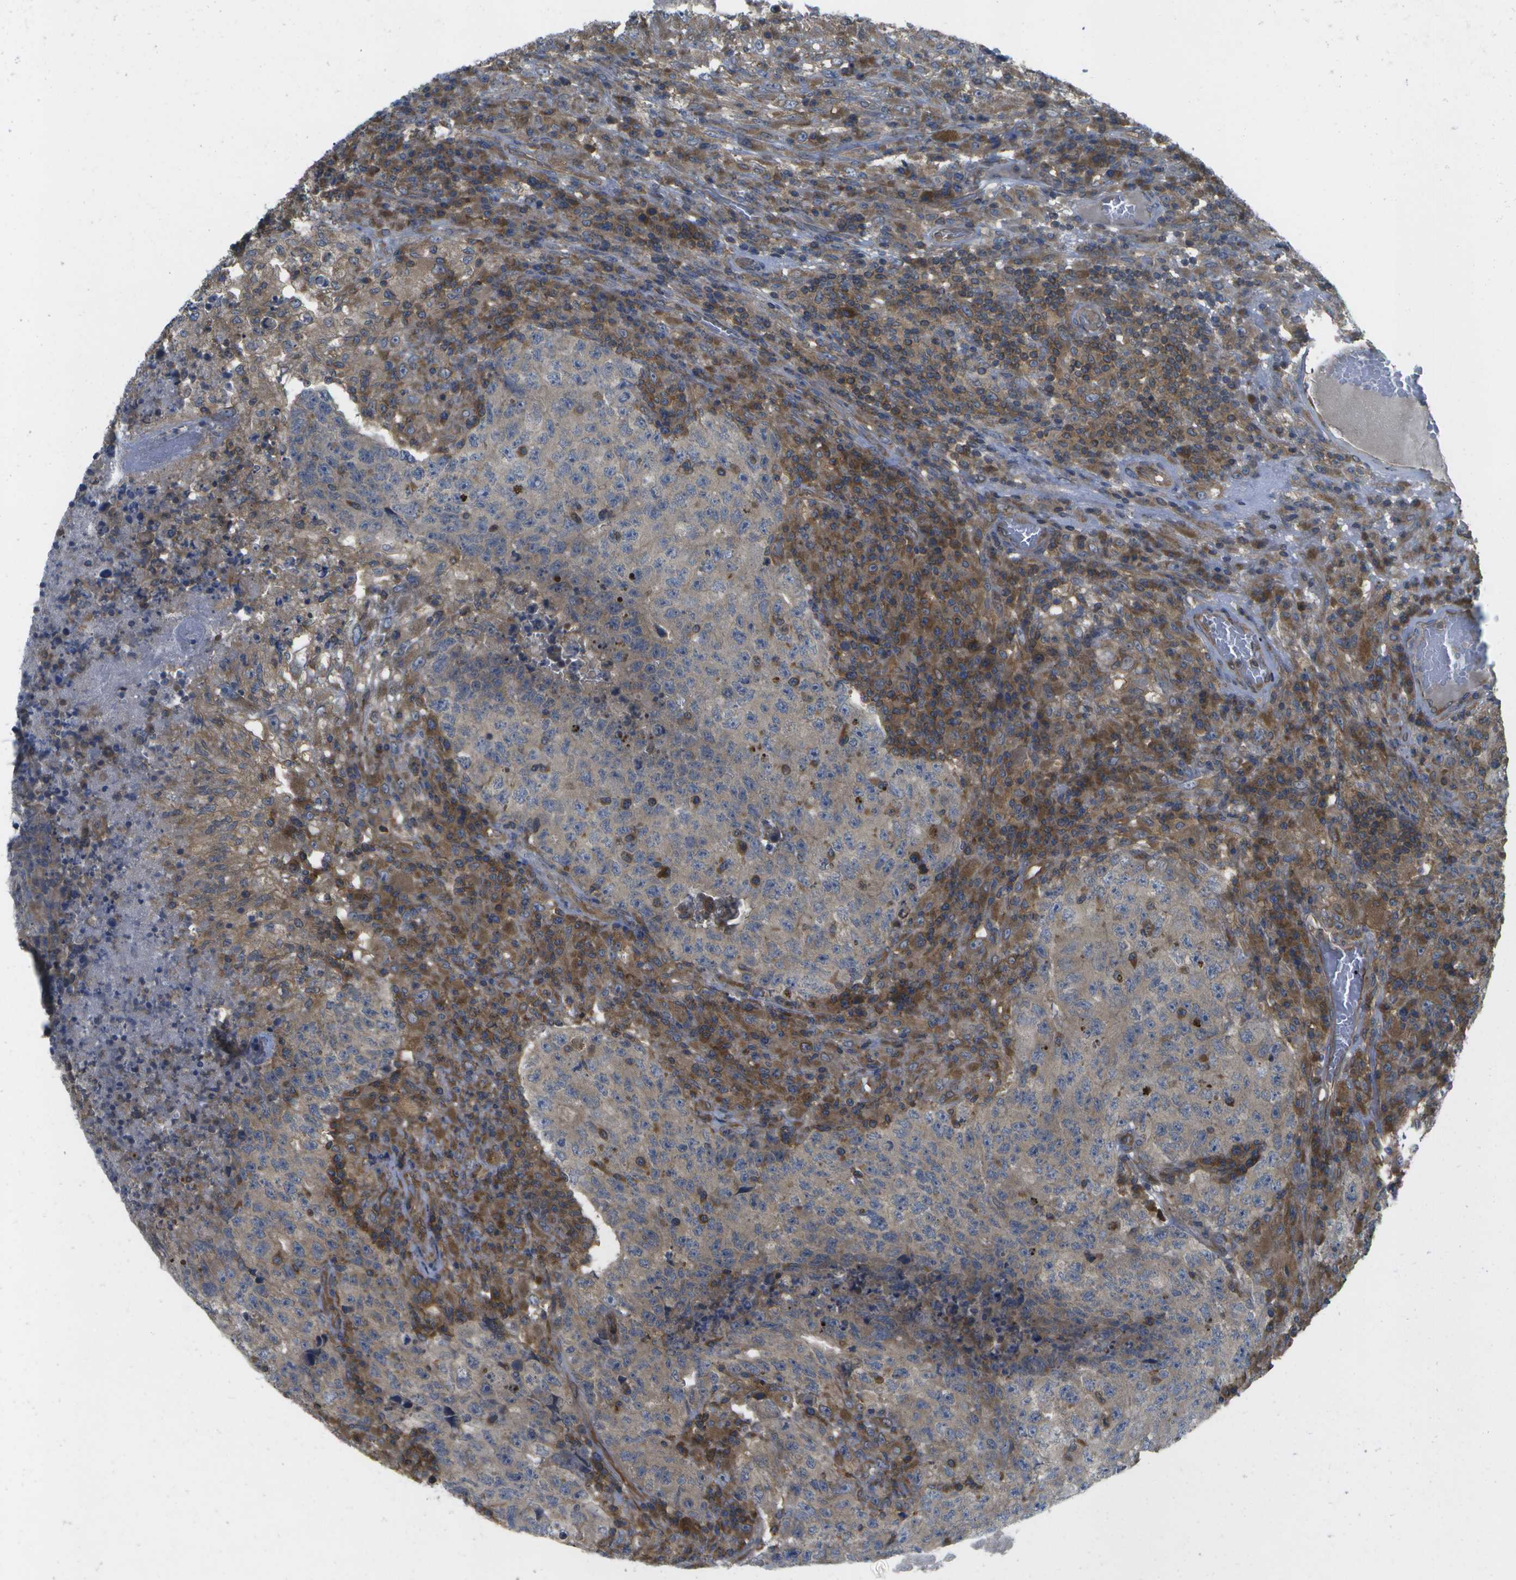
{"staining": {"intensity": "weak", "quantity": ">75%", "location": "cytoplasmic/membranous"}, "tissue": "testis cancer", "cell_type": "Tumor cells", "image_type": "cancer", "snomed": [{"axis": "morphology", "description": "Necrosis, NOS"}, {"axis": "morphology", "description": "Carcinoma, Embryonal, NOS"}, {"axis": "topography", "description": "Testis"}], "caption": "Protein staining reveals weak cytoplasmic/membranous staining in about >75% of tumor cells in testis cancer.", "gene": "DPM3", "patient": {"sex": "male", "age": 19}}